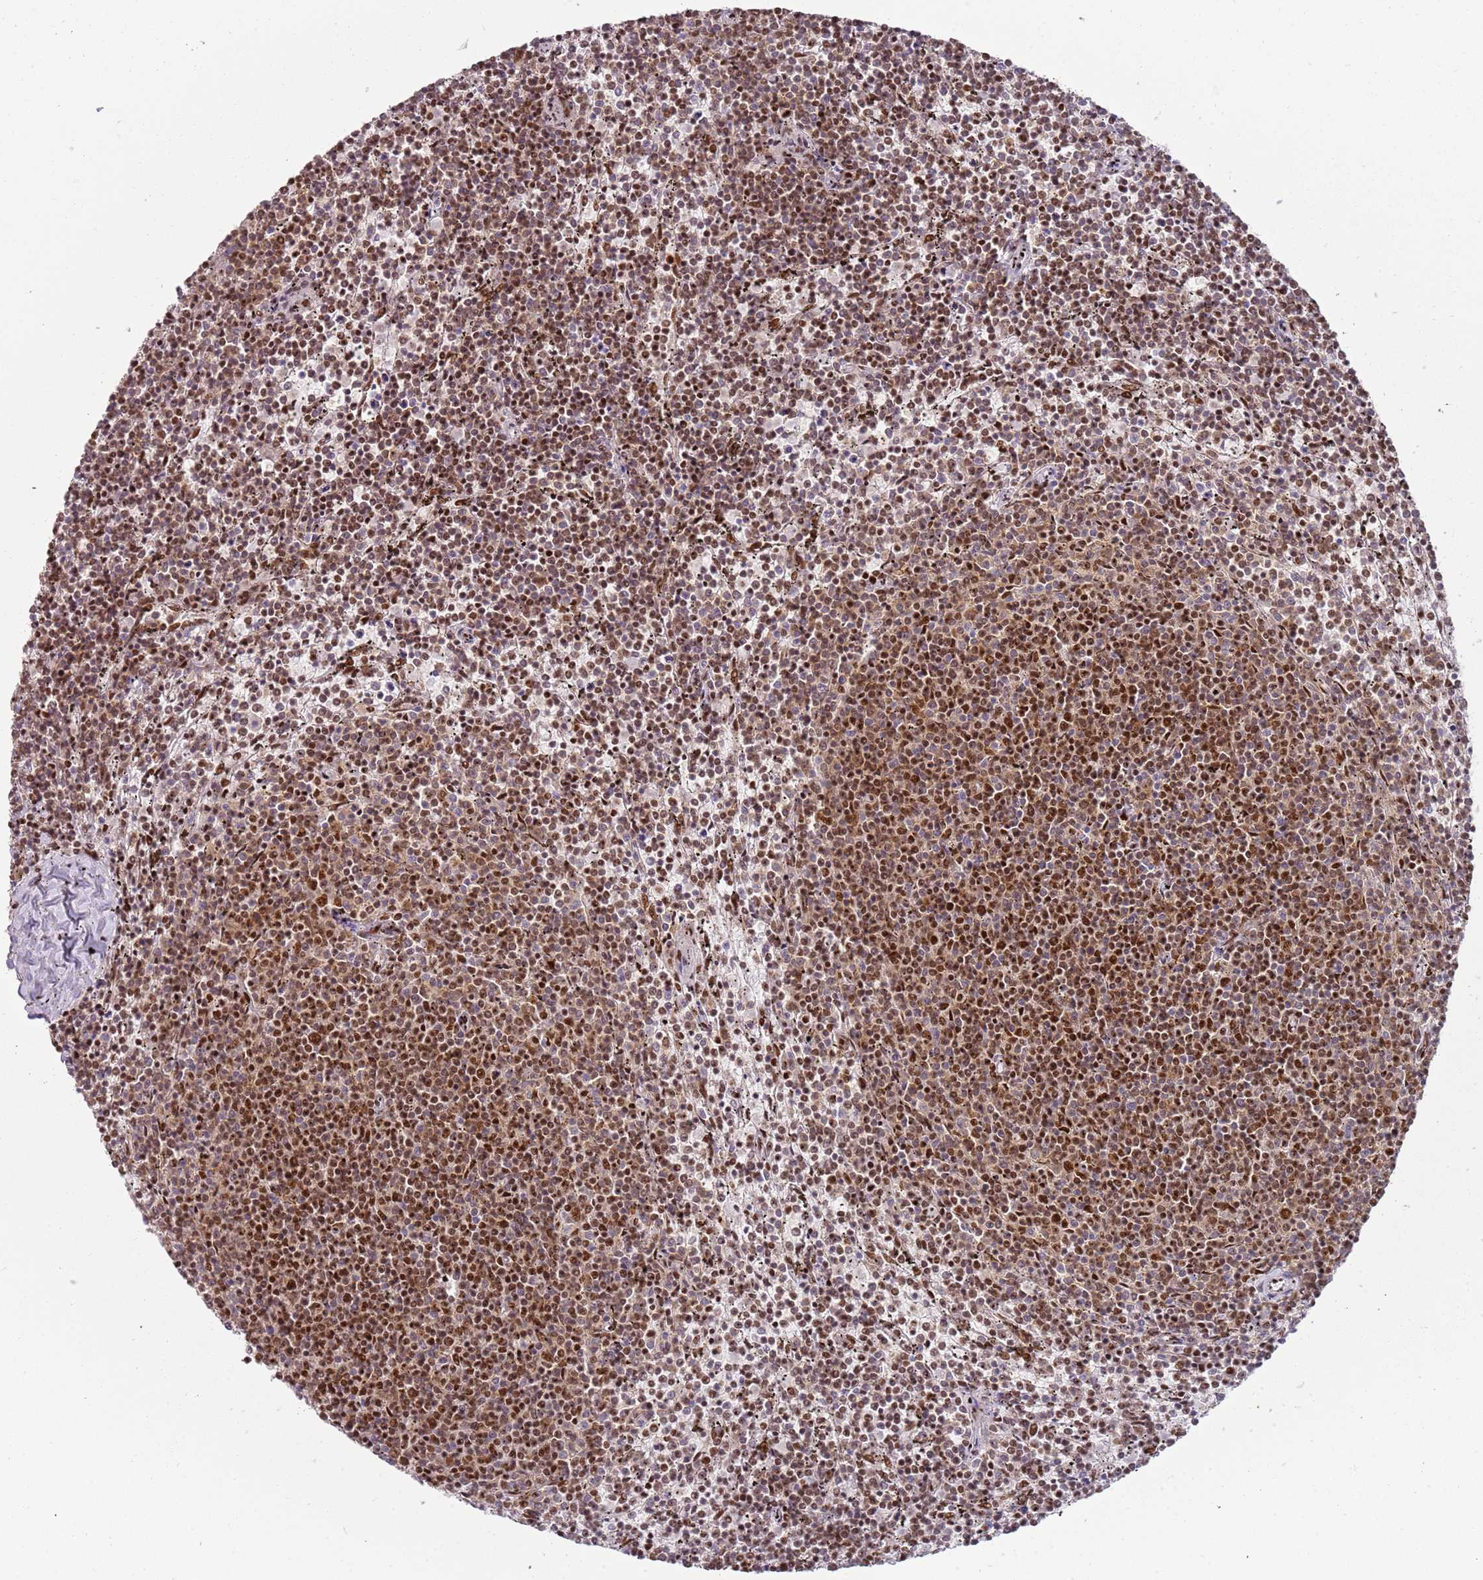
{"staining": {"intensity": "moderate", "quantity": ">75%", "location": "nuclear"}, "tissue": "lymphoma", "cell_type": "Tumor cells", "image_type": "cancer", "snomed": [{"axis": "morphology", "description": "Malignant lymphoma, non-Hodgkin's type, Low grade"}, {"axis": "topography", "description": "Spleen"}], "caption": "There is medium levels of moderate nuclear staining in tumor cells of lymphoma, as demonstrated by immunohistochemical staining (brown color).", "gene": "TENT4A", "patient": {"sex": "female", "age": 50}}